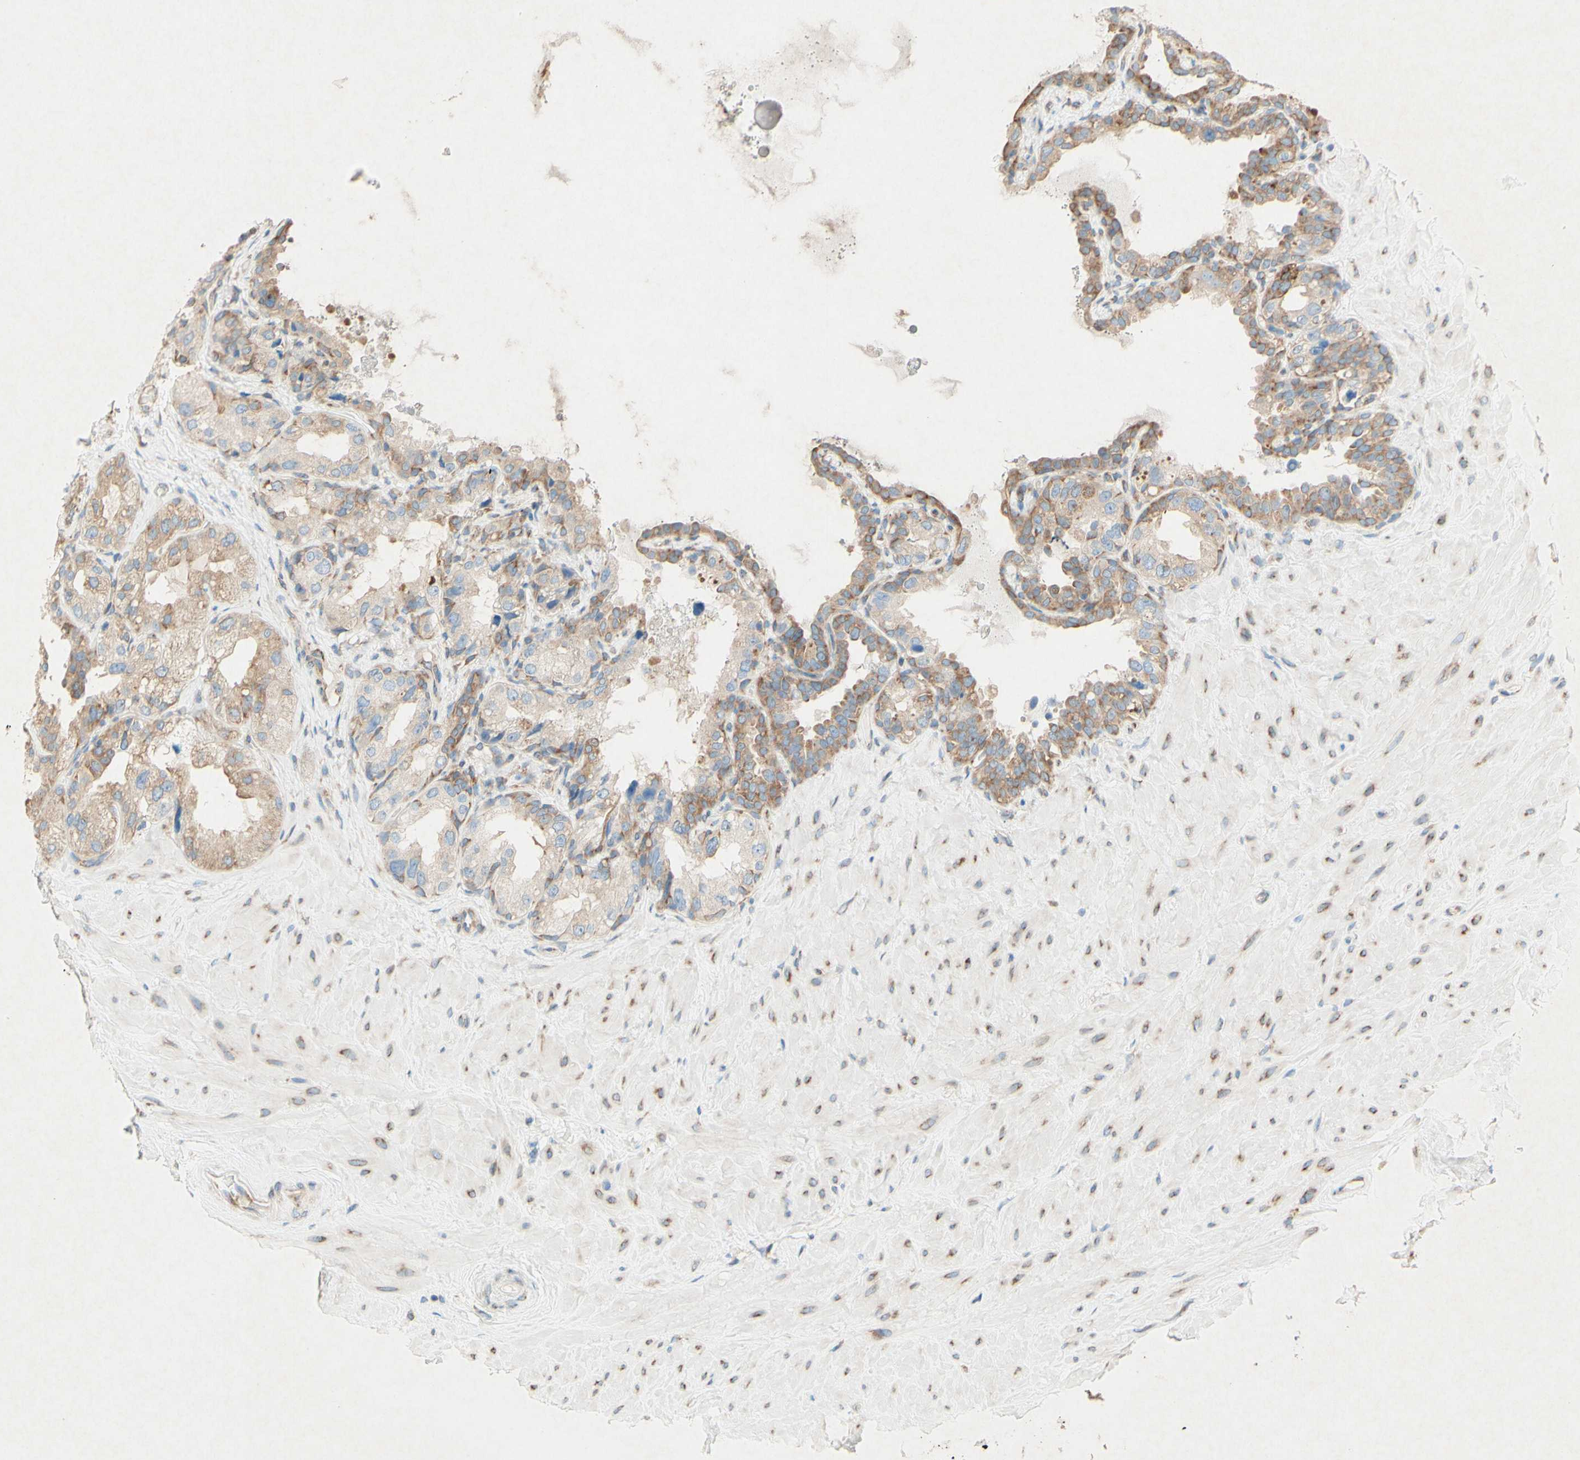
{"staining": {"intensity": "weak", "quantity": "25%-75%", "location": "cytoplasmic/membranous"}, "tissue": "seminal vesicle", "cell_type": "Glandular cells", "image_type": "normal", "snomed": [{"axis": "morphology", "description": "Normal tissue, NOS"}, {"axis": "topography", "description": "Seminal veicle"}], "caption": "A histopathology image of human seminal vesicle stained for a protein exhibits weak cytoplasmic/membranous brown staining in glandular cells.", "gene": "PABPC1", "patient": {"sex": "male", "age": 68}}